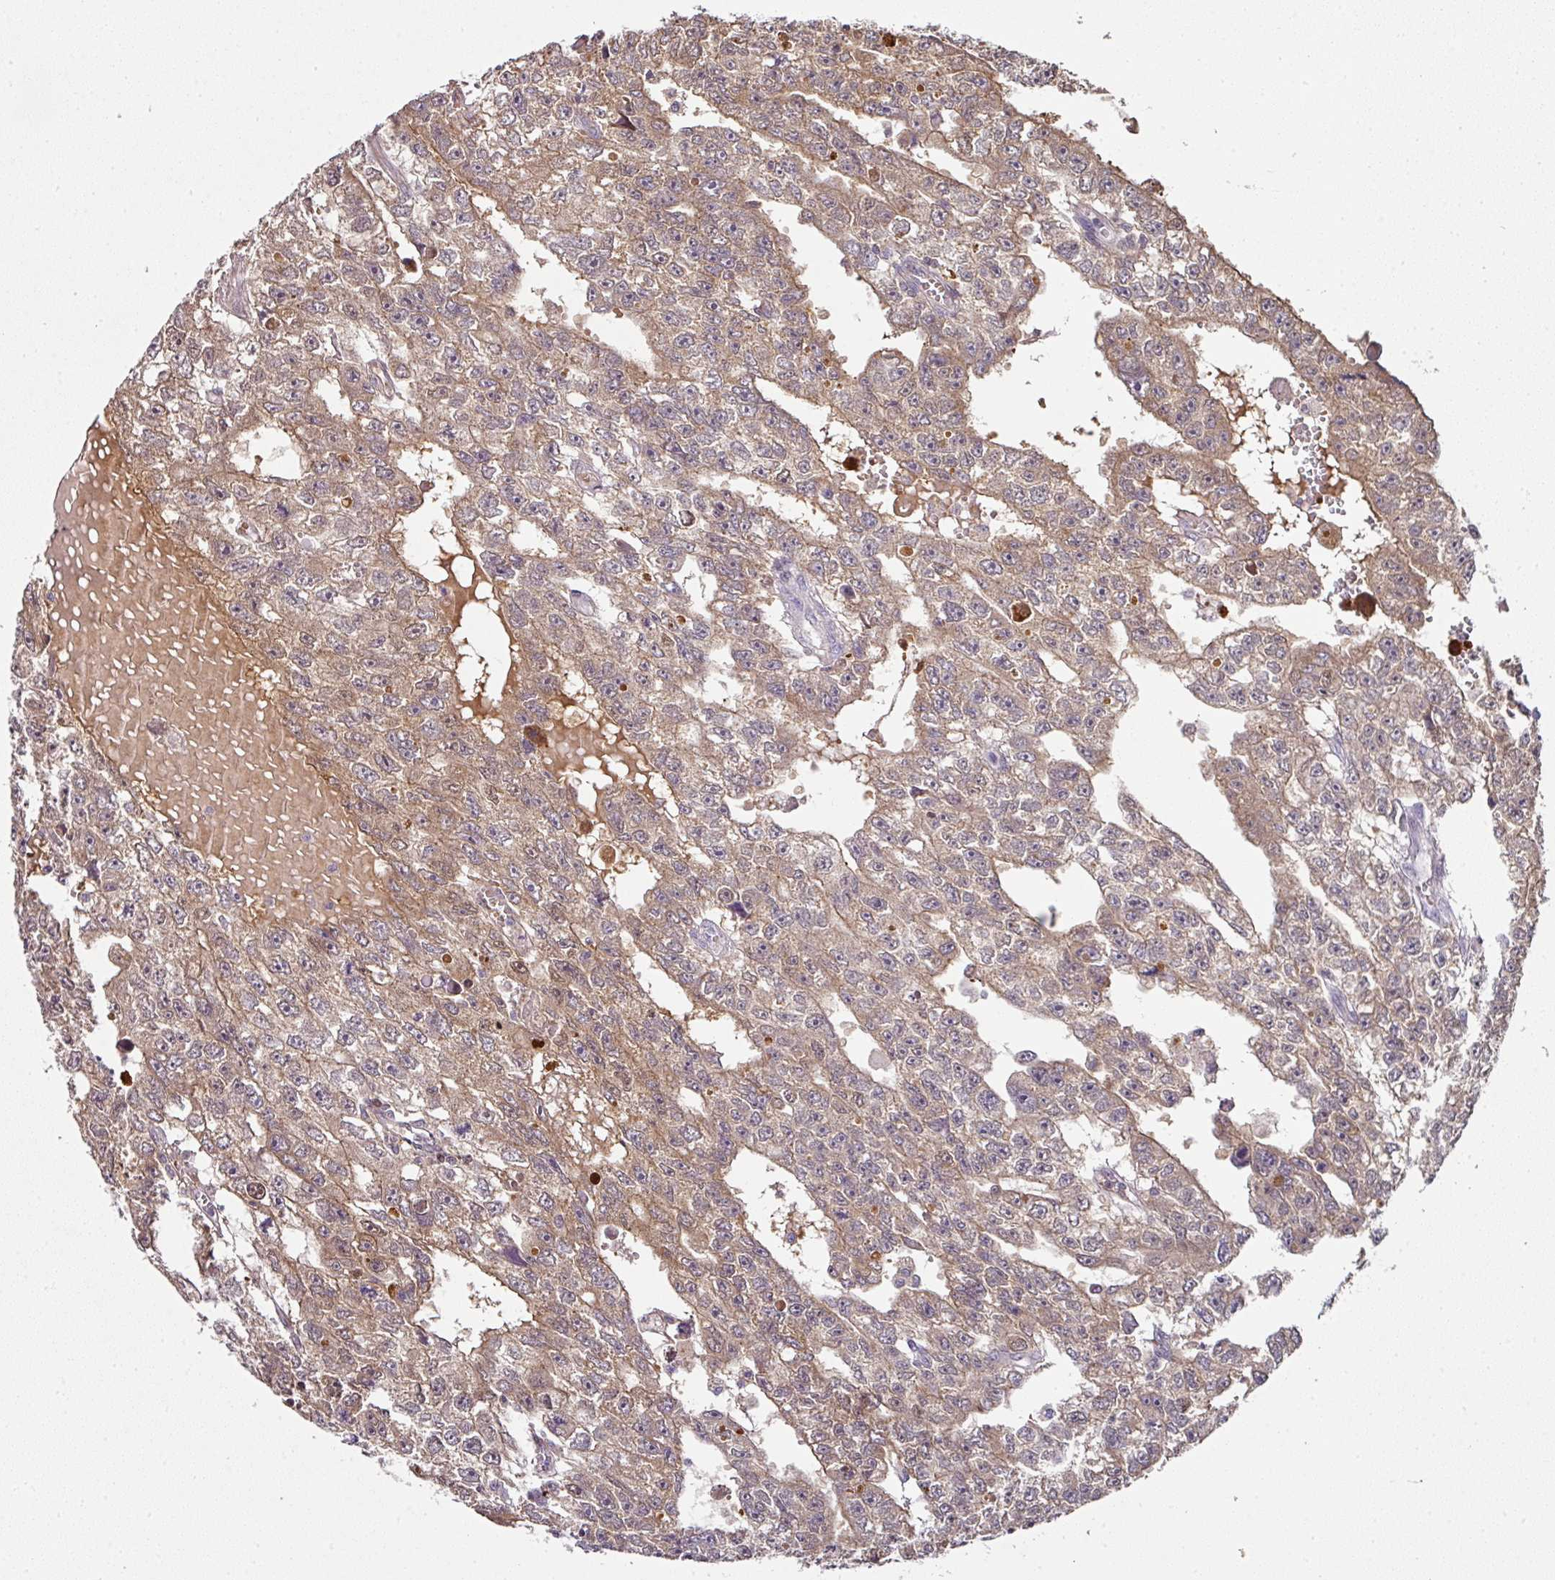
{"staining": {"intensity": "moderate", "quantity": ">75%", "location": "cytoplasmic/membranous"}, "tissue": "testis cancer", "cell_type": "Tumor cells", "image_type": "cancer", "snomed": [{"axis": "morphology", "description": "Carcinoma, Embryonal, NOS"}, {"axis": "topography", "description": "Testis"}], "caption": "Immunohistochemical staining of testis cancer (embryonal carcinoma) displays medium levels of moderate cytoplasmic/membranous protein staining in approximately >75% of tumor cells.", "gene": "ANKRD18A", "patient": {"sex": "male", "age": 20}}